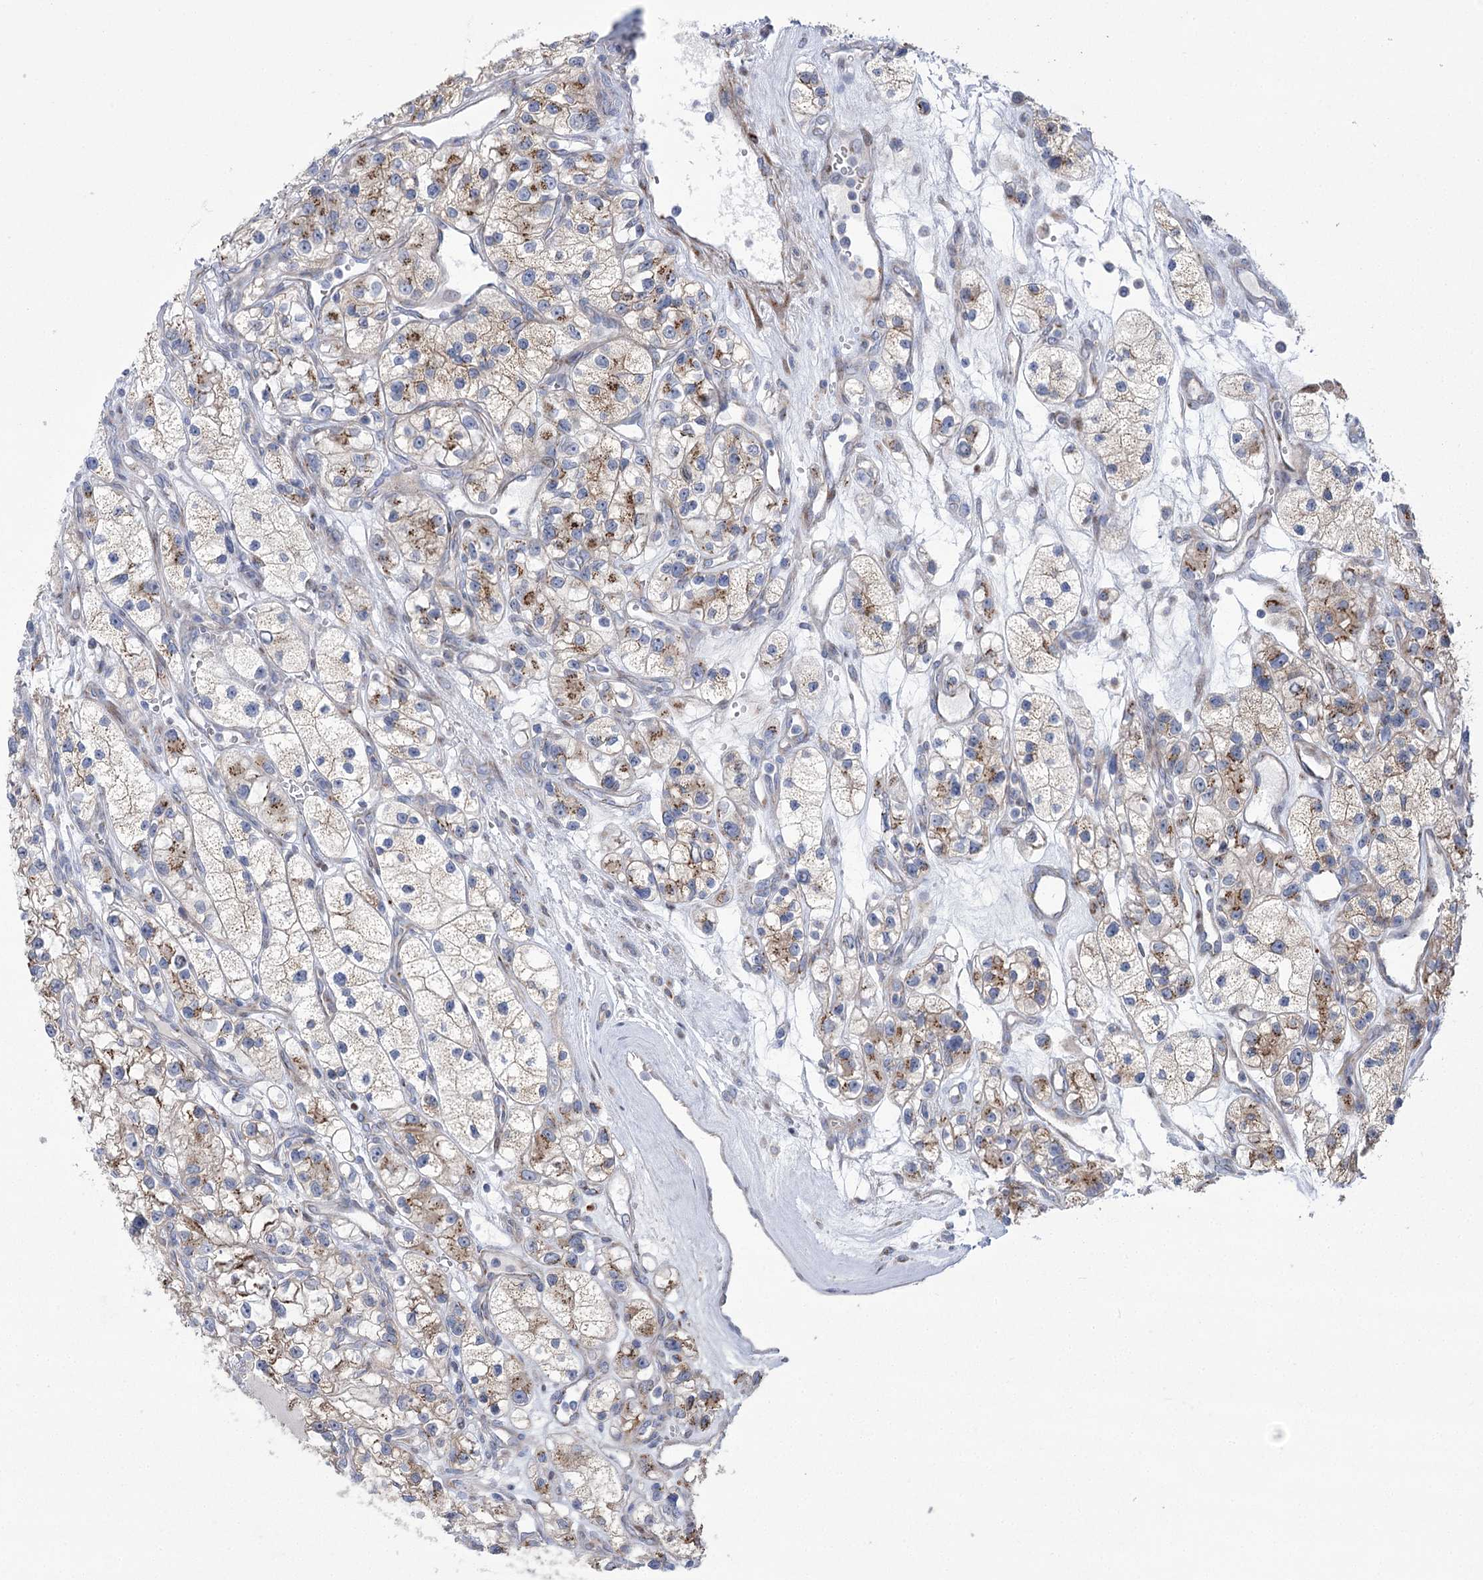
{"staining": {"intensity": "moderate", "quantity": "25%-75%", "location": "cytoplasmic/membranous"}, "tissue": "renal cancer", "cell_type": "Tumor cells", "image_type": "cancer", "snomed": [{"axis": "morphology", "description": "Adenocarcinoma, NOS"}, {"axis": "topography", "description": "Kidney"}], "caption": "This micrograph shows immunohistochemistry (IHC) staining of human renal adenocarcinoma, with medium moderate cytoplasmic/membranous positivity in approximately 25%-75% of tumor cells.", "gene": "NME7", "patient": {"sex": "female", "age": 57}}